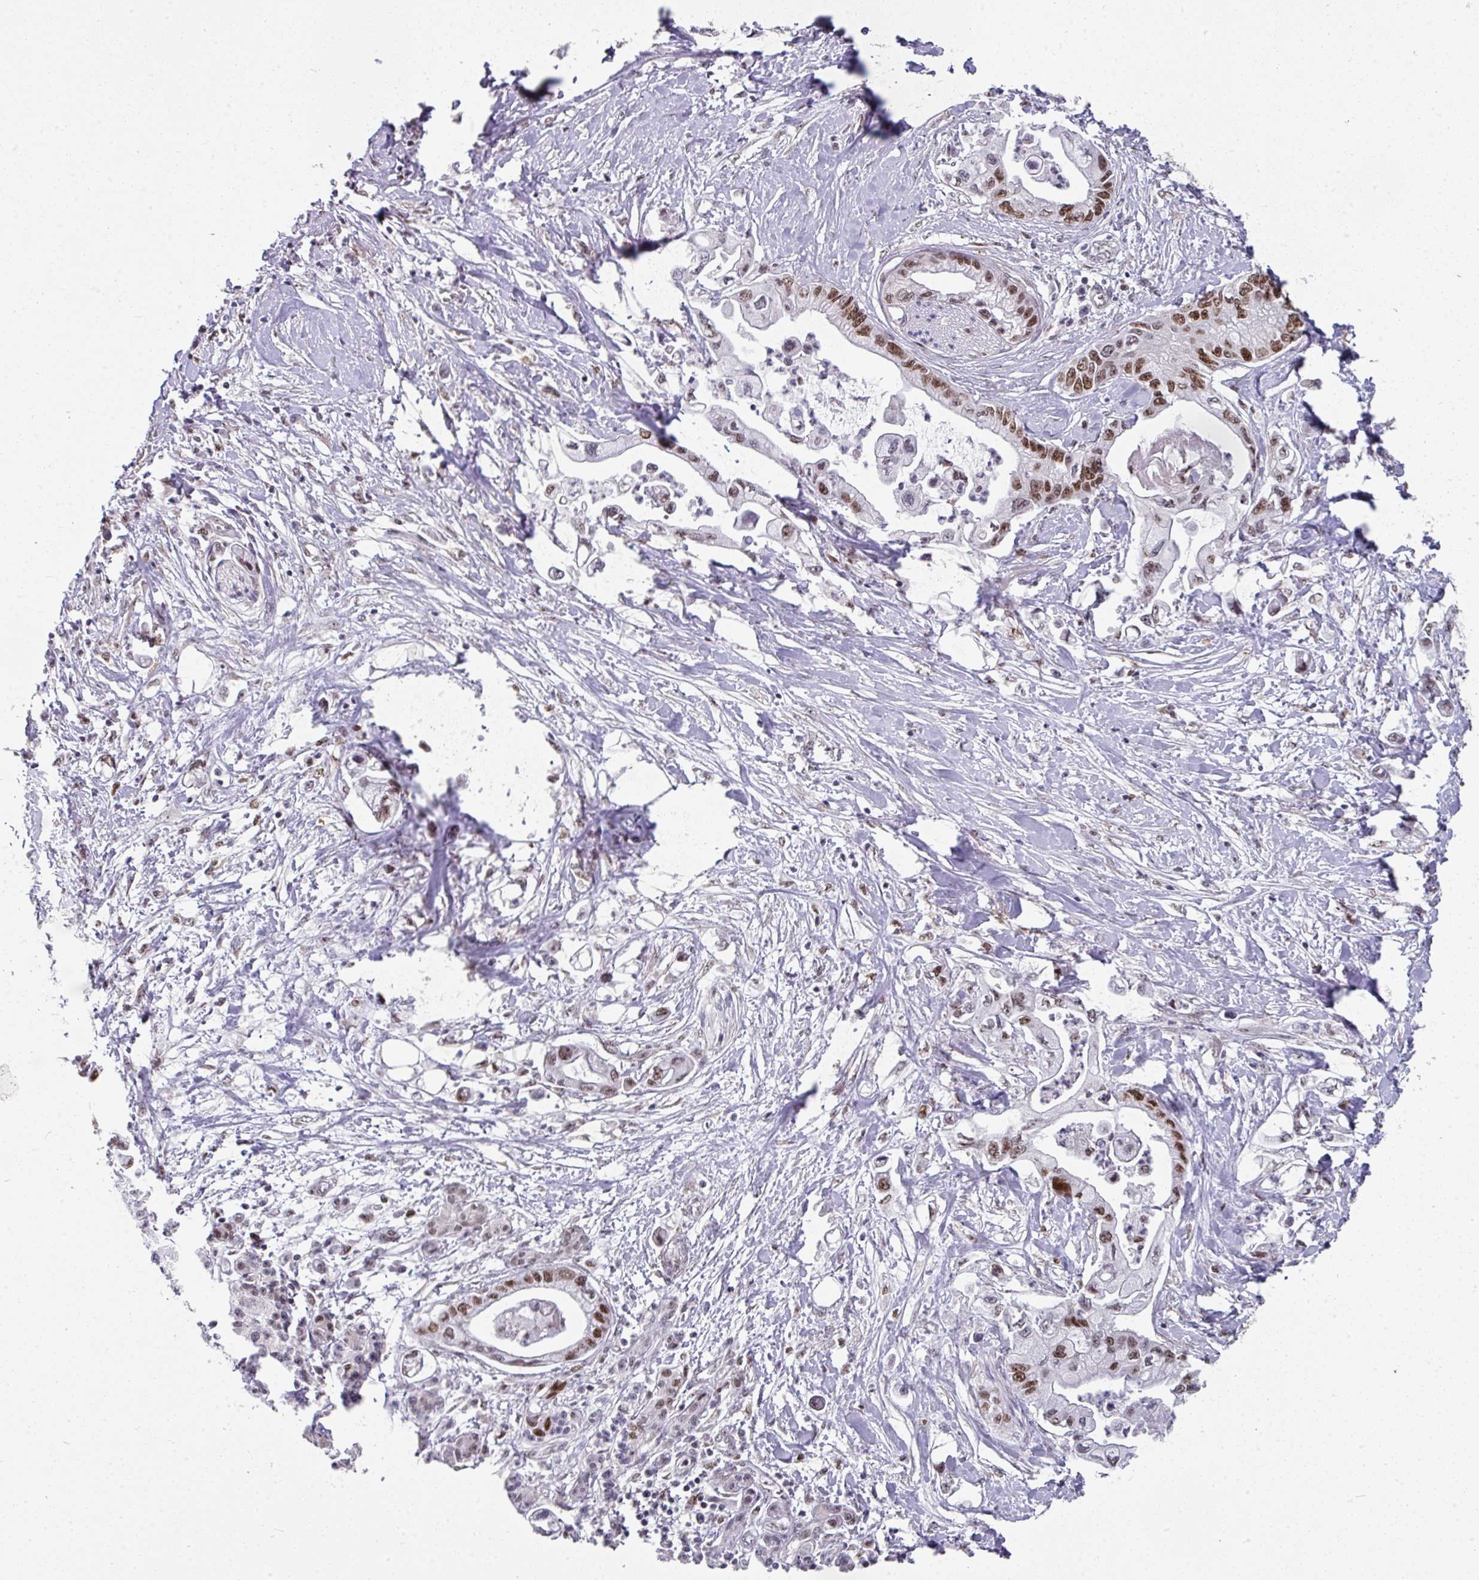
{"staining": {"intensity": "moderate", "quantity": ">75%", "location": "nuclear"}, "tissue": "pancreatic cancer", "cell_type": "Tumor cells", "image_type": "cancer", "snomed": [{"axis": "morphology", "description": "Adenocarcinoma, NOS"}, {"axis": "topography", "description": "Pancreas"}], "caption": "A micrograph showing moderate nuclear staining in about >75% of tumor cells in pancreatic cancer, as visualized by brown immunohistochemical staining.", "gene": "RAD50", "patient": {"sex": "male", "age": 61}}